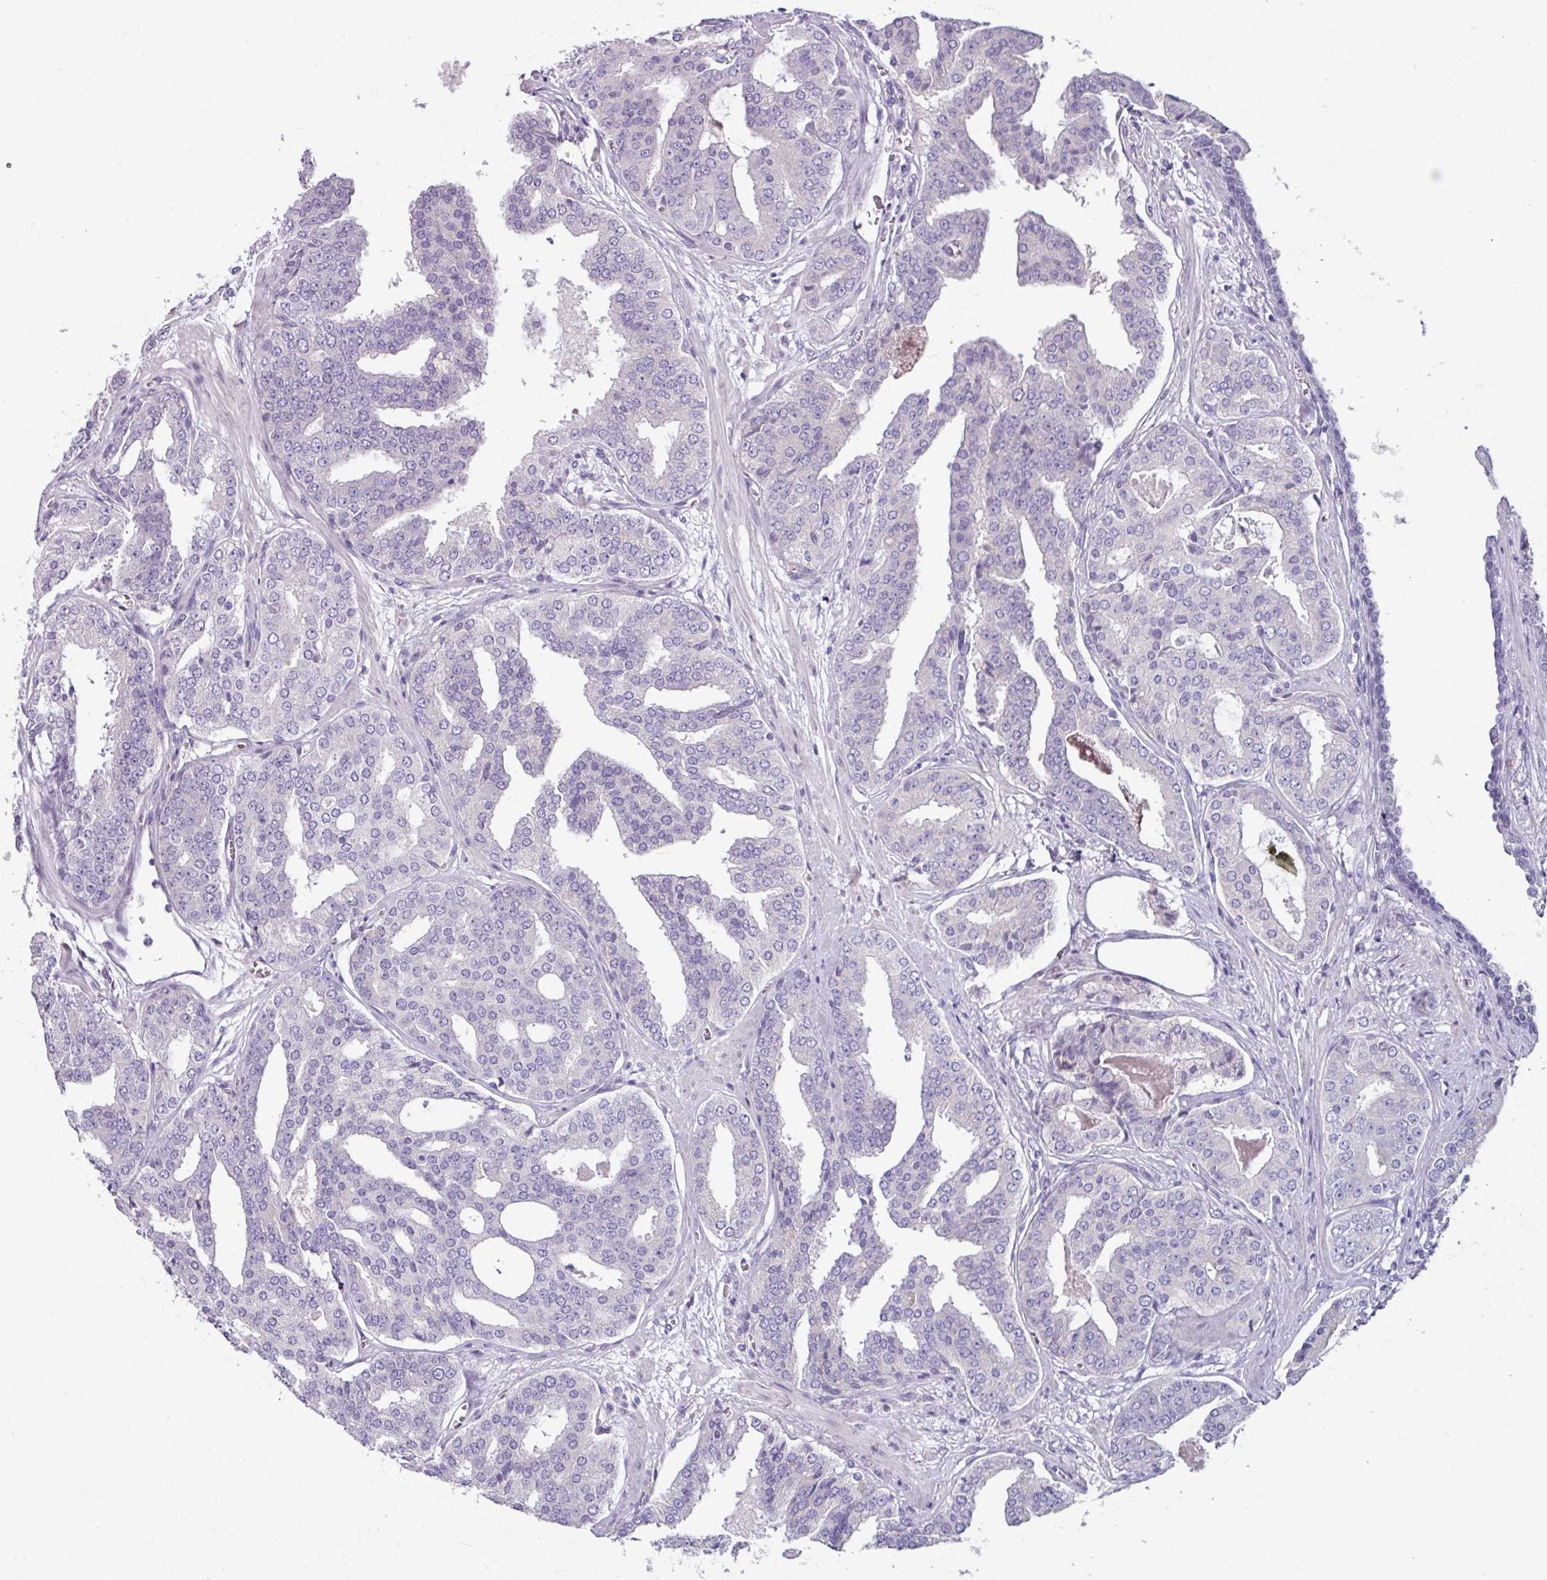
{"staining": {"intensity": "negative", "quantity": "none", "location": "none"}, "tissue": "prostate cancer", "cell_type": "Tumor cells", "image_type": "cancer", "snomed": [{"axis": "morphology", "description": "Adenocarcinoma, High grade"}, {"axis": "topography", "description": "Prostate"}], "caption": "IHC micrograph of prostate cancer stained for a protein (brown), which exhibits no positivity in tumor cells. Brightfield microscopy of immunohistochemistry (IHC) stained with DAB (brown) and hematoxylin (blue), captured at high magnification.", "gene": "SMIM11", "patient": {"sex": "male", "age": 71}}